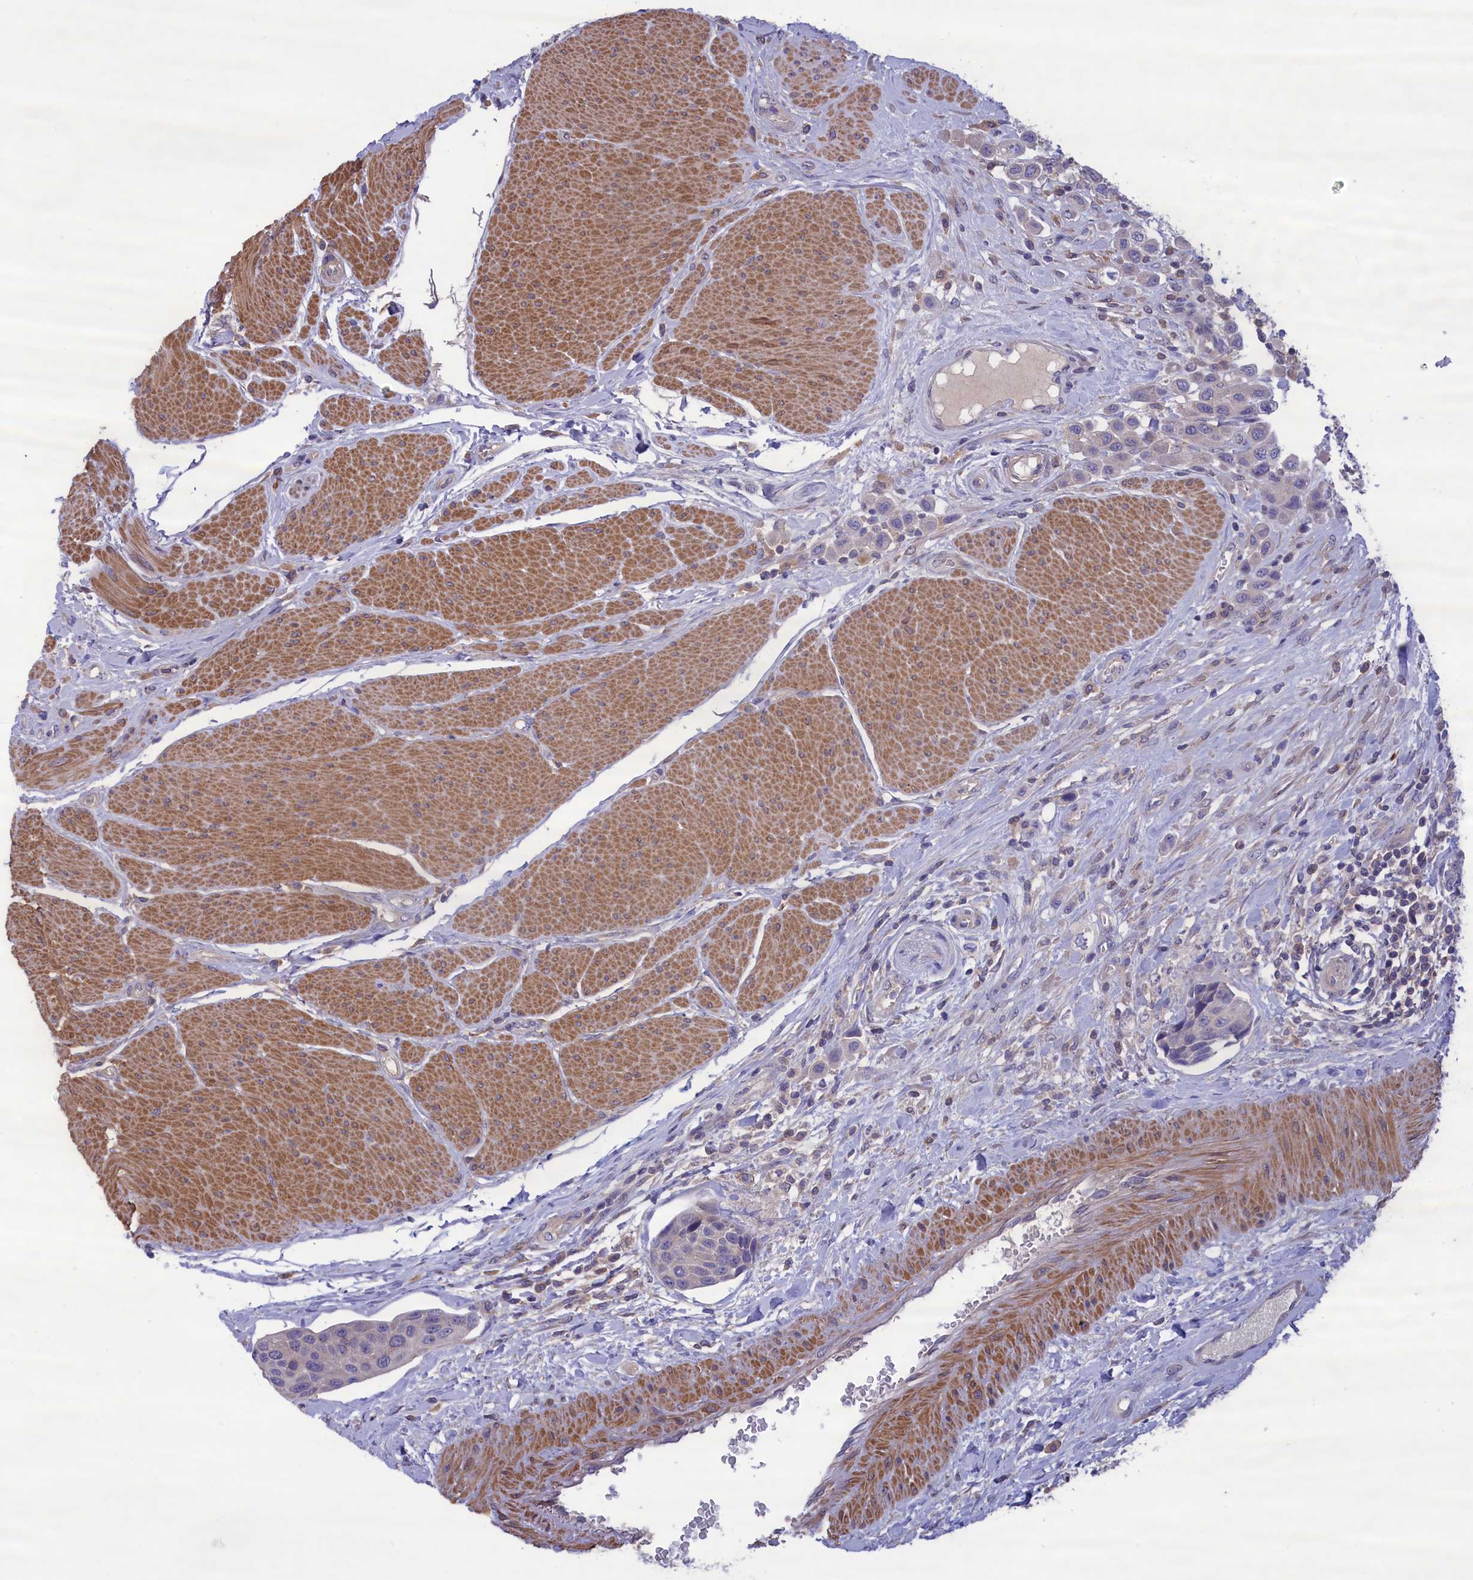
{"staining": {"intensity": "negative", "quantity": "none", "location": "none"}, "tissue": "urothelial cancer", "cell_type": "Tumor cells", "image_type": "cancer", "snomed": [{"axis": "morphology", "description": "Urothelial carcinoma, High grade"}, {"axis": "topography", "description": "Urinary bladder"}], "caption": "Tumor cells are negative for protein expression in human urothelial carcinoma (high-grade).", "gene": "AMDHD2", "patient": {"sex": "male", "age": 50}}